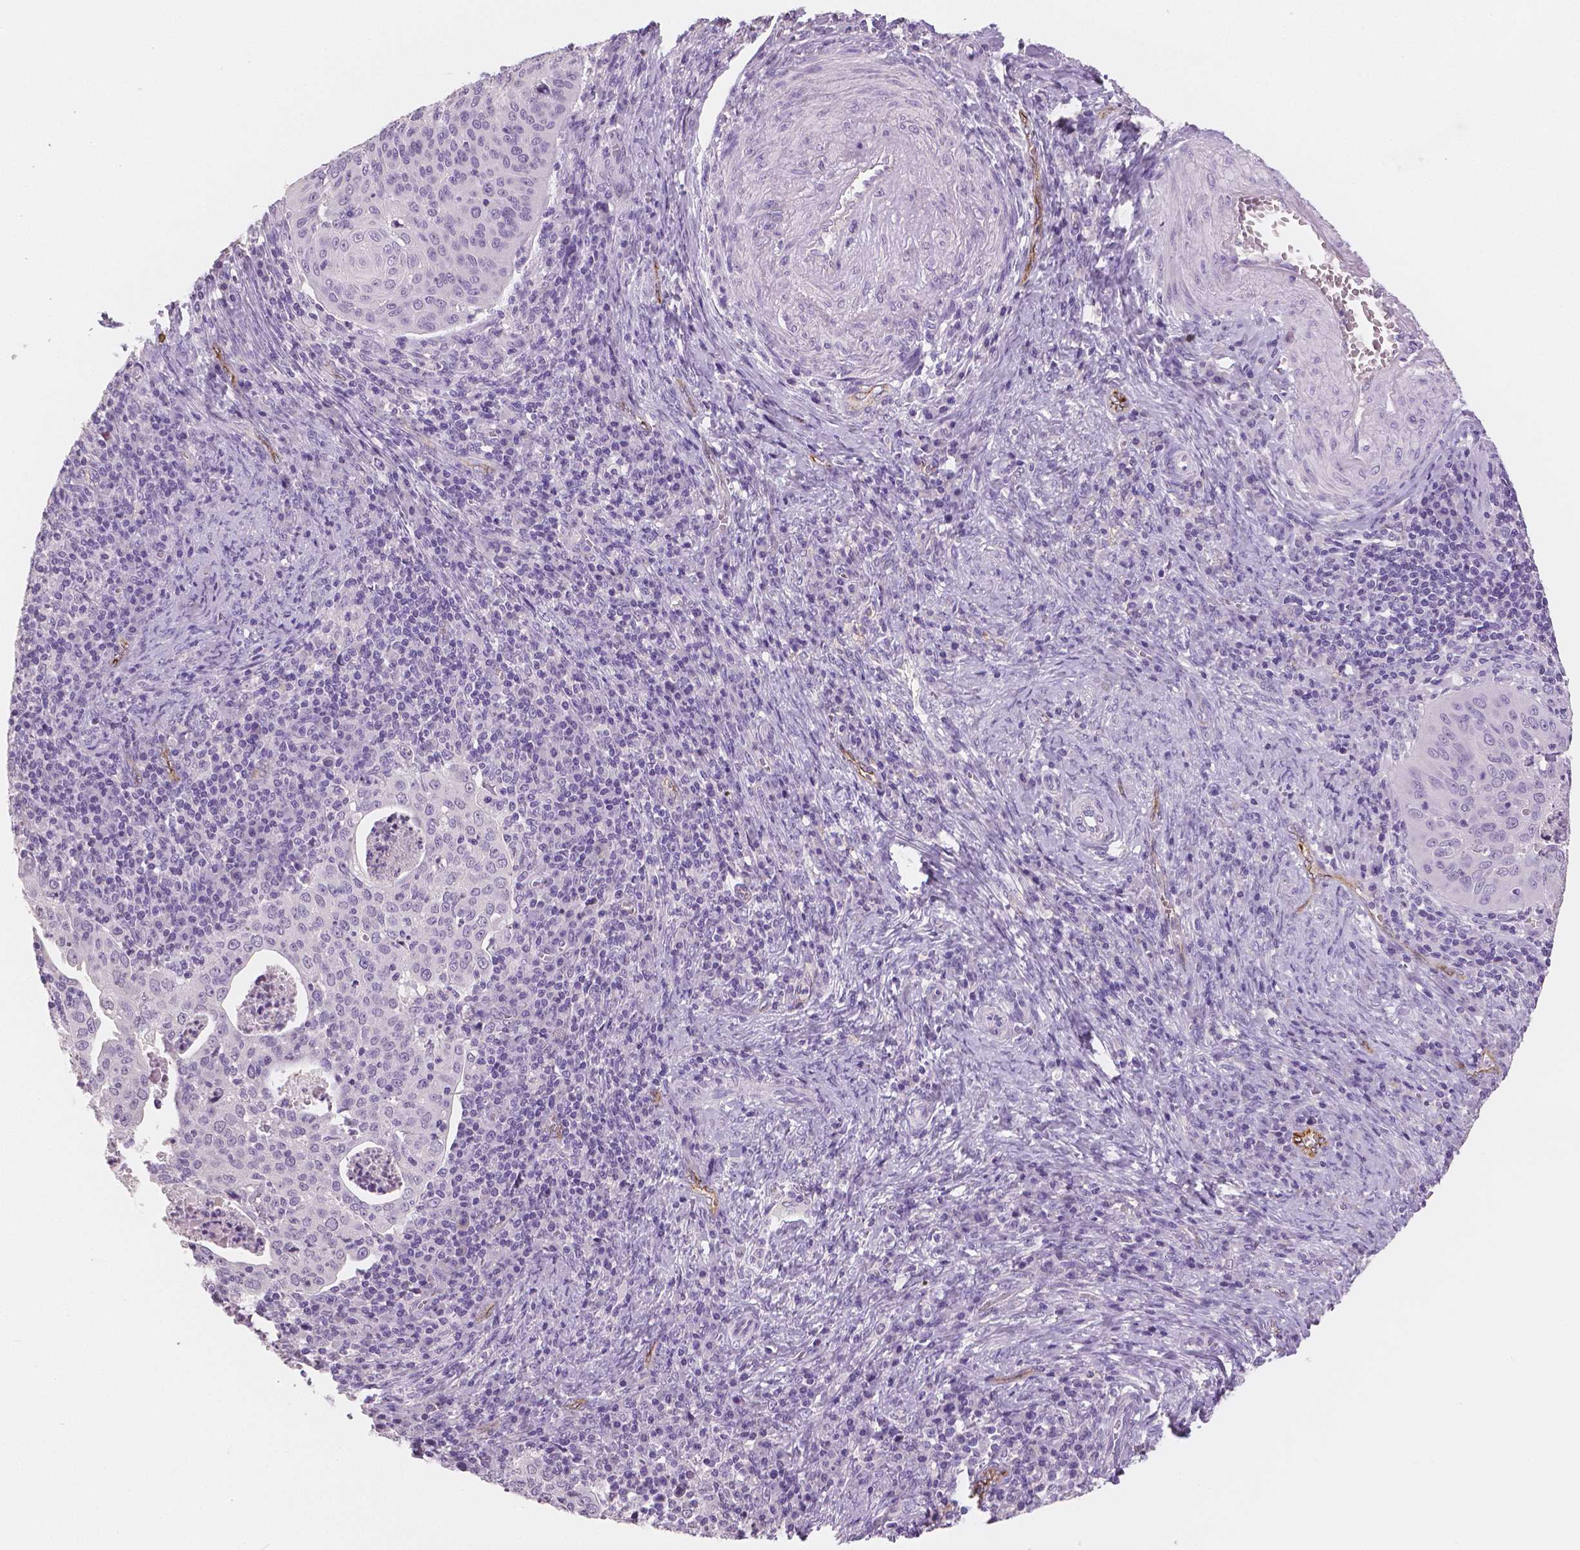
{"staining": {"intensity": "negative", "quantity": "none", "location": "none"}, "tissue": "cervical cancer", "cell_type": "Tumor cells", "image_type": "cancer", "snomed": [{"axis": "morphology", "description": "Squamous cell carcinoma, NOS"}, {"axis": "topography", "description": "Cervix"}], "caption": "Photomicrograph shows no significant protein positivity in tumor cells of cervical cancer.", "gene": "TSPAN7", "patient": {"sex": "female", "age": 39}}